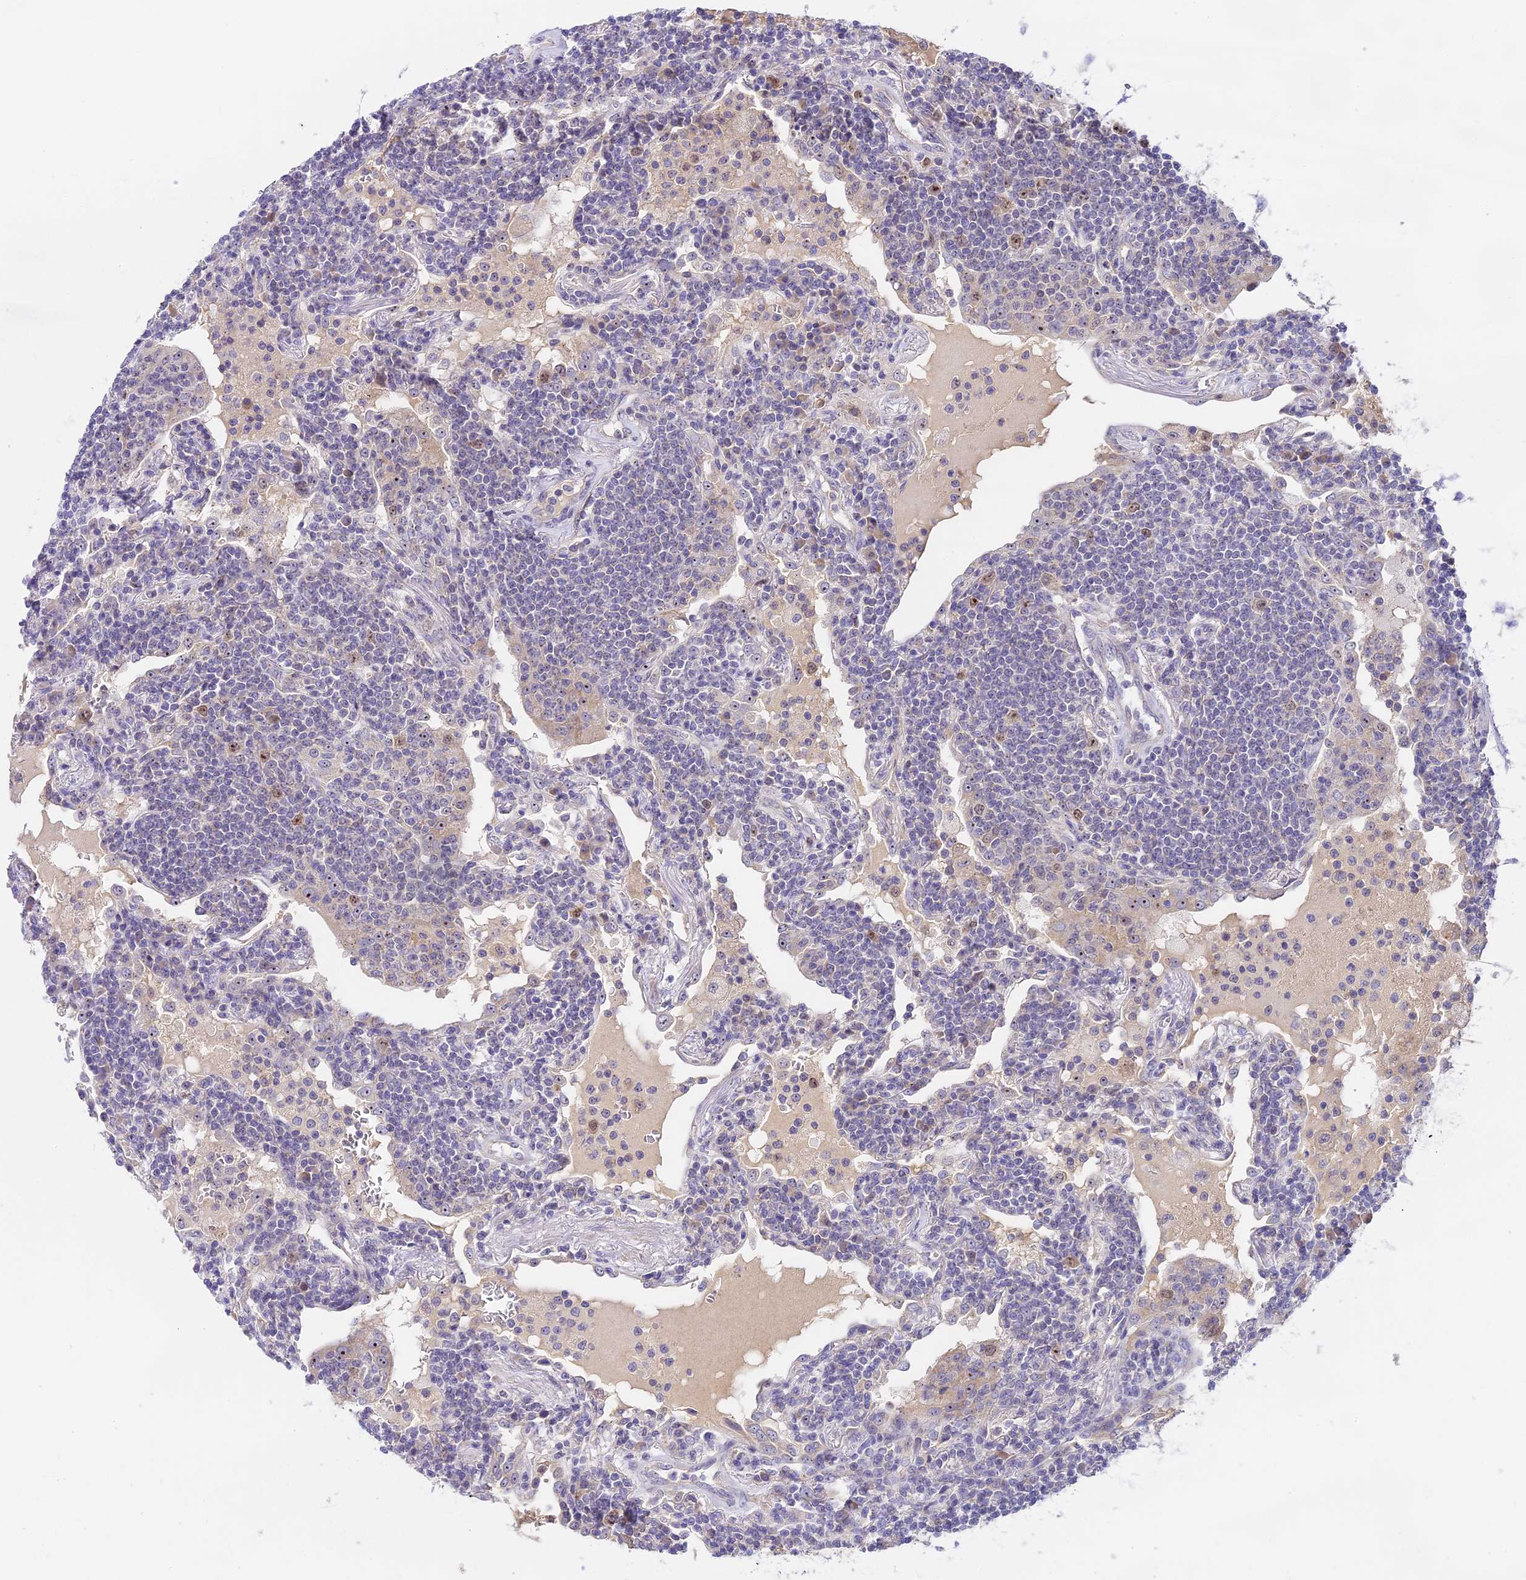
{"staining": {"intensity": "negative", "quantity": "none", "location": "none"}, "tissue": "lymphoma", "cell_type": "Tumor cells", "image_type": "cancer", "snomed": [{"axis": "morphology", "description": "Malignant lymphoma, non-Hodgkin's type, Low grade"}, {"axis": "topography", "description": "Lung"}], "caption": "IHC micrograph of neoplastic tissue: human lymphoma stained with DAB (3,3'-diaminobenzidine) displays no significant protein positivity in tumor cells.", "gene": "RAD51", "patient": {"sex": "female", "age": 71}}